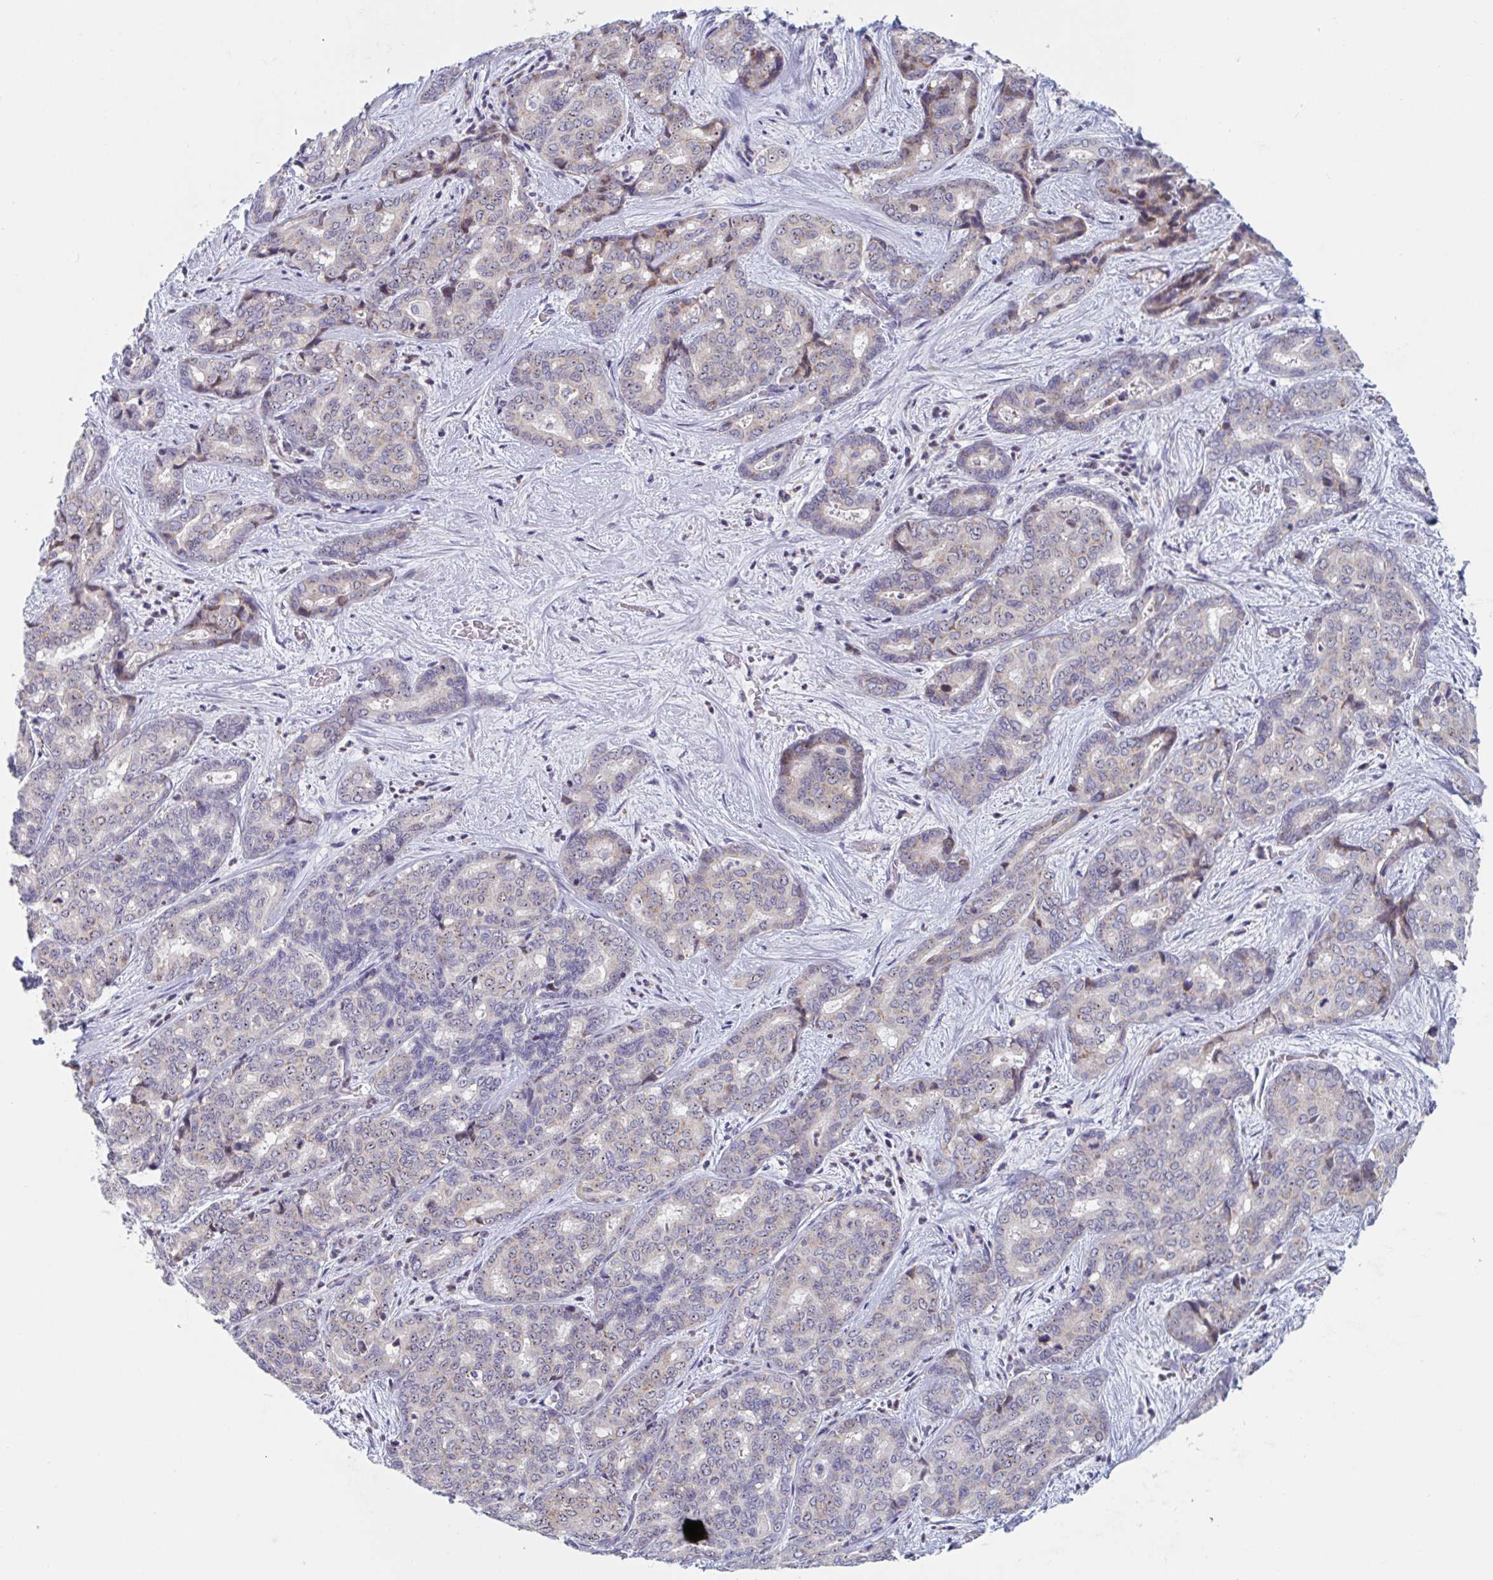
{"staining": {"intensity": "moderate", "quantity": "<25%", "location": "nuclear"}, "tissue": "liver cancer", "cell_type": "Tumor cells", "image_type": "cancer", "snomed": [{"axis": "morphology", "description": "Cholangiocarcinoma"}, {"axis": "topography", "description": "Liver"}], "caption": "An image of human liver cancer (cholangiocarcinoma) stained for a protein displays moderate nuclear brown staining in tumor cells.", "gene": "MRPL53", "patient": {"sex": "female", "age": 64}}